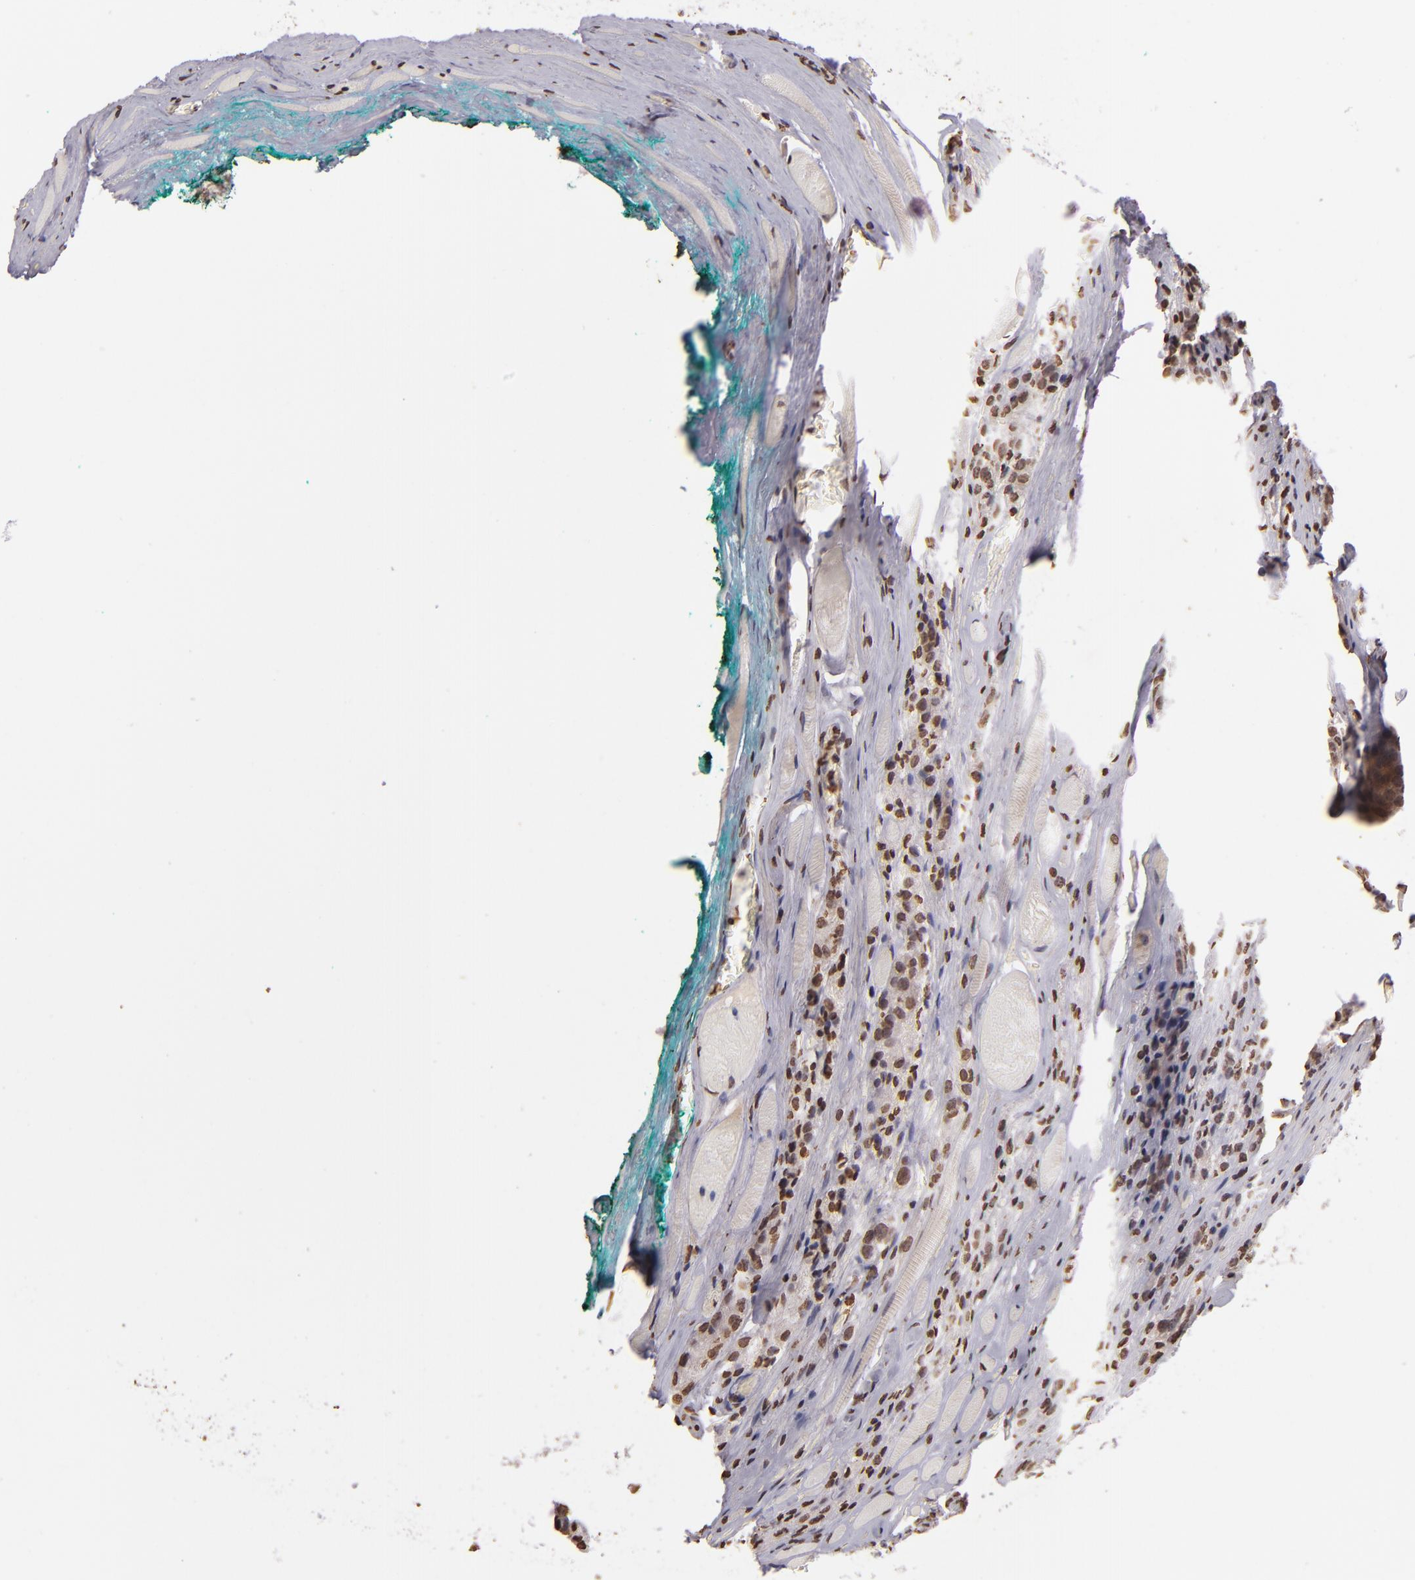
{"staining": {"intensity": "weak", "quantity": ">75%", "location": "nuclear"}, "tissue": "prostate cancer", "cell_type": "Tumor cells", "image_type": "cancer", "snomed": [{"axis": "morphology", "description": "Adenocarcinoma, Medium grade"}, {"axis": "topography", "description": "Prostate"}], "caption": "Prostate cancer (adenocarcinoma (medium-grade)) tissue exhibits weak nuclear positivity in approximately >75% of tumor cells", "gene": "THRB", "patient": {"sex": "male", "age": 60}}